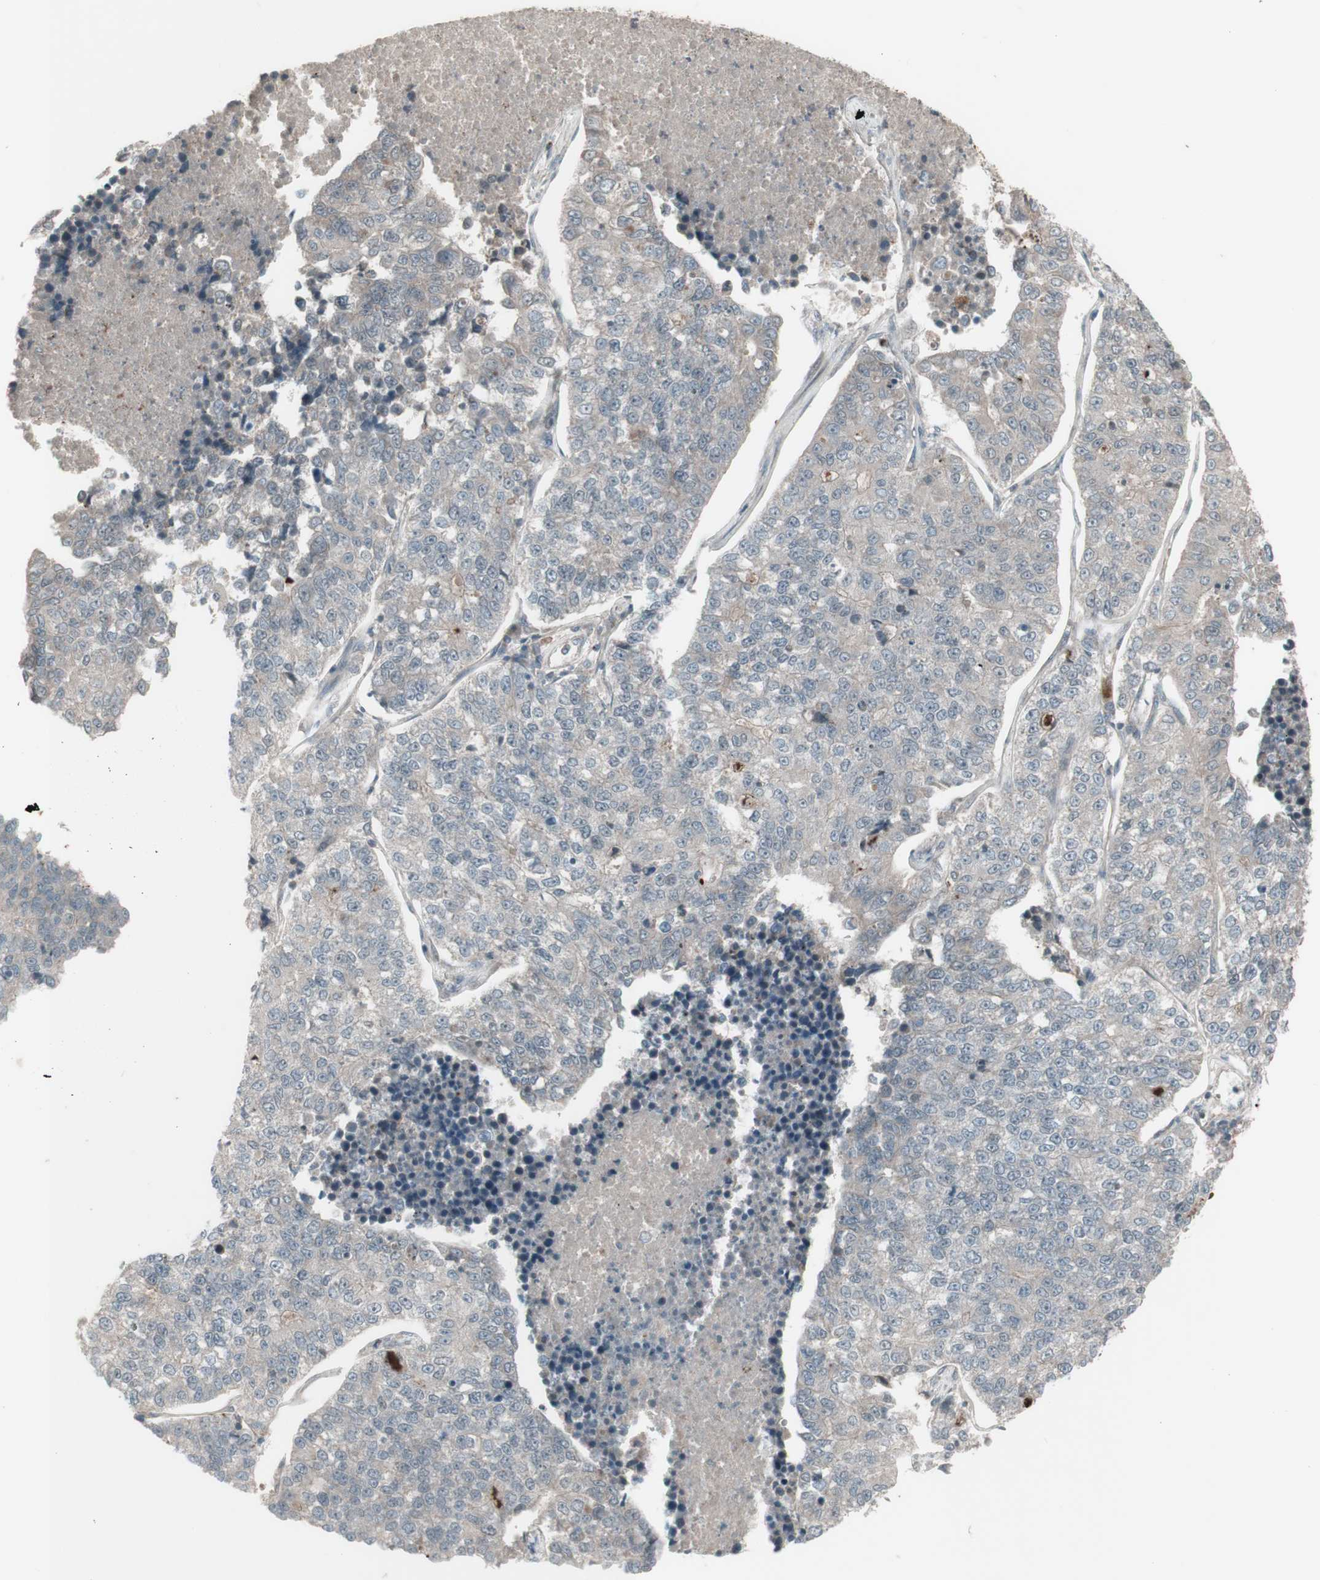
{"staining": {"intensity": "negative", "quantity": "none", "location": "none"}, "tissue": "lung cancer", "cell_type": "Tumor cells", "image_type": "cancer", "snomed": [{"axis": "morphology", "description": "Adenocarcinoma, NOS"}, {"axis": "topography", "description": "Lung"}], "caption": "Immunohistochemistry (IHC) image of human lung cancer stained for a protein (brown), which exhibits no expression in tumor cells. (DAB (3,3'-diaminobenzidine) IHC visualized using brightfield microscopy, high magnification).", "gene": "MSH6", "patient": {"sex": "male", "age": 49}}